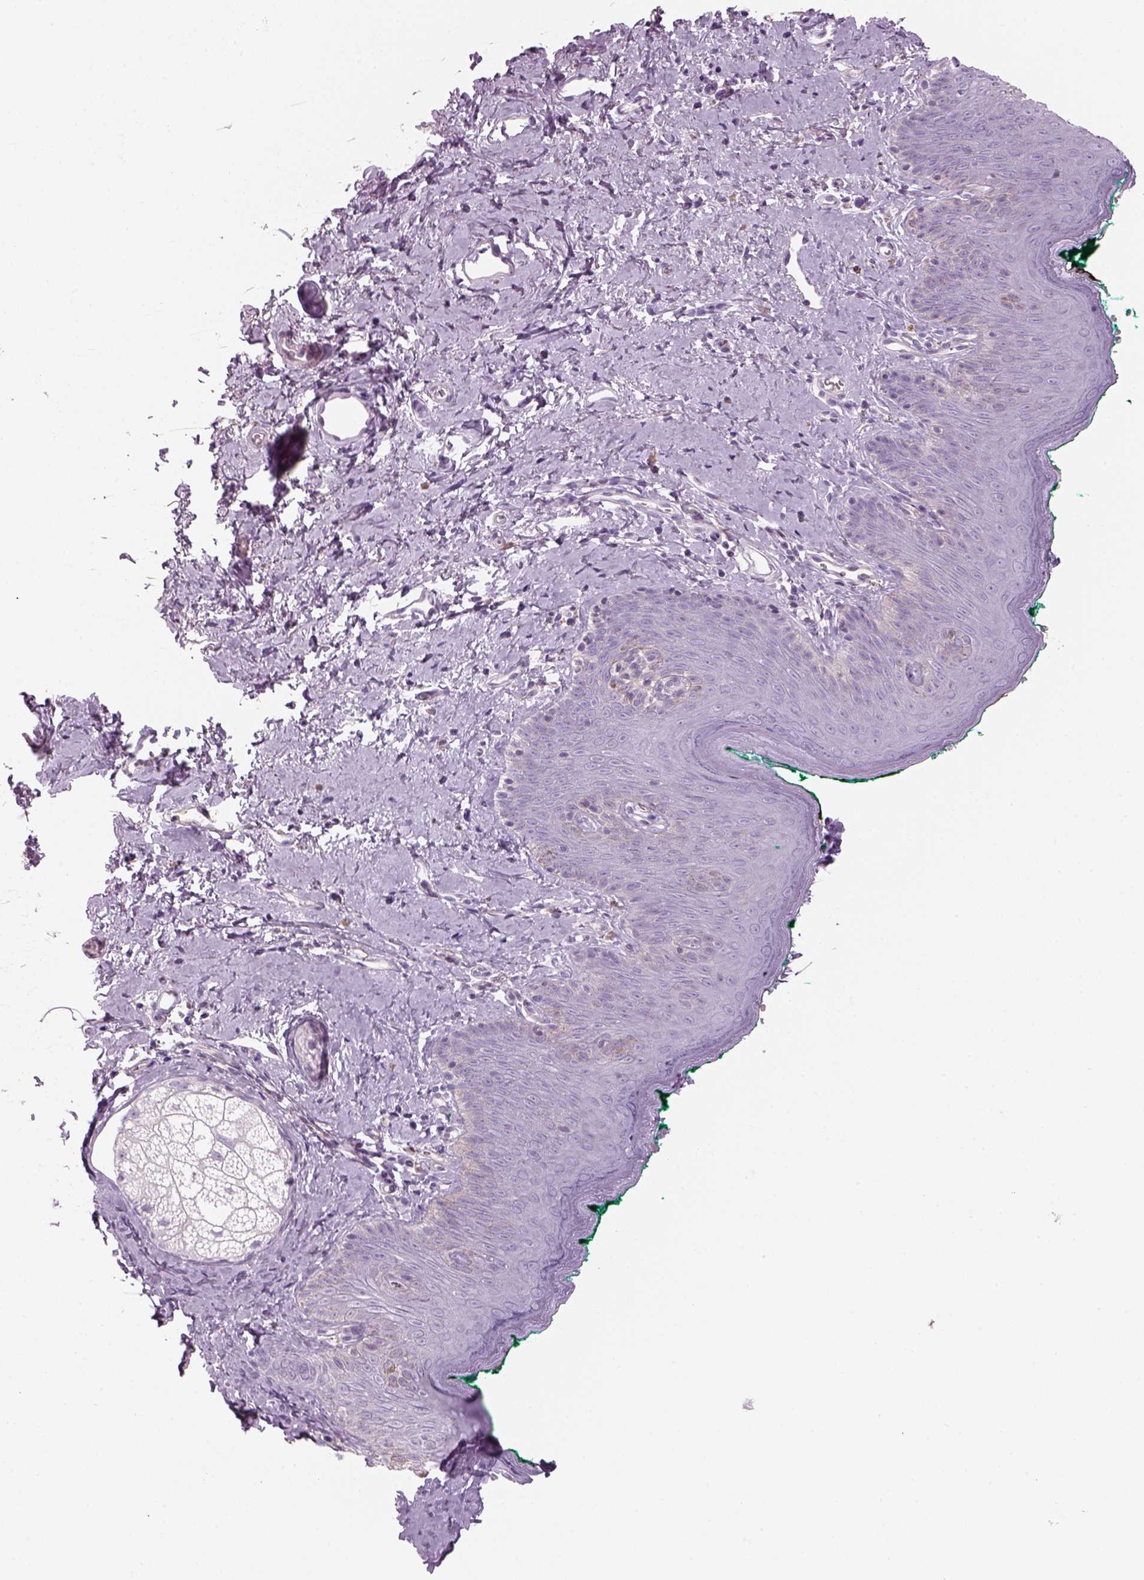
{"staining": {"intensity": "negative", "quantity": "none", "location": "none"}, "tissue": "skin", "cell_type": "Epidermal cells", "image_type": "normal", "snomed": [{"axis": "morphology", "description": "Normal tissue, NOS"}, {"axis": "topography", "description": "Vulva"}], "caption": "Immunohistochemistry micrograph of benign skin: human skin stained with DAB exhibits no significant protein expression in epidermal cells.", "gene": "SLC1A7", "patient": {"sex": "female", "age": 66}}